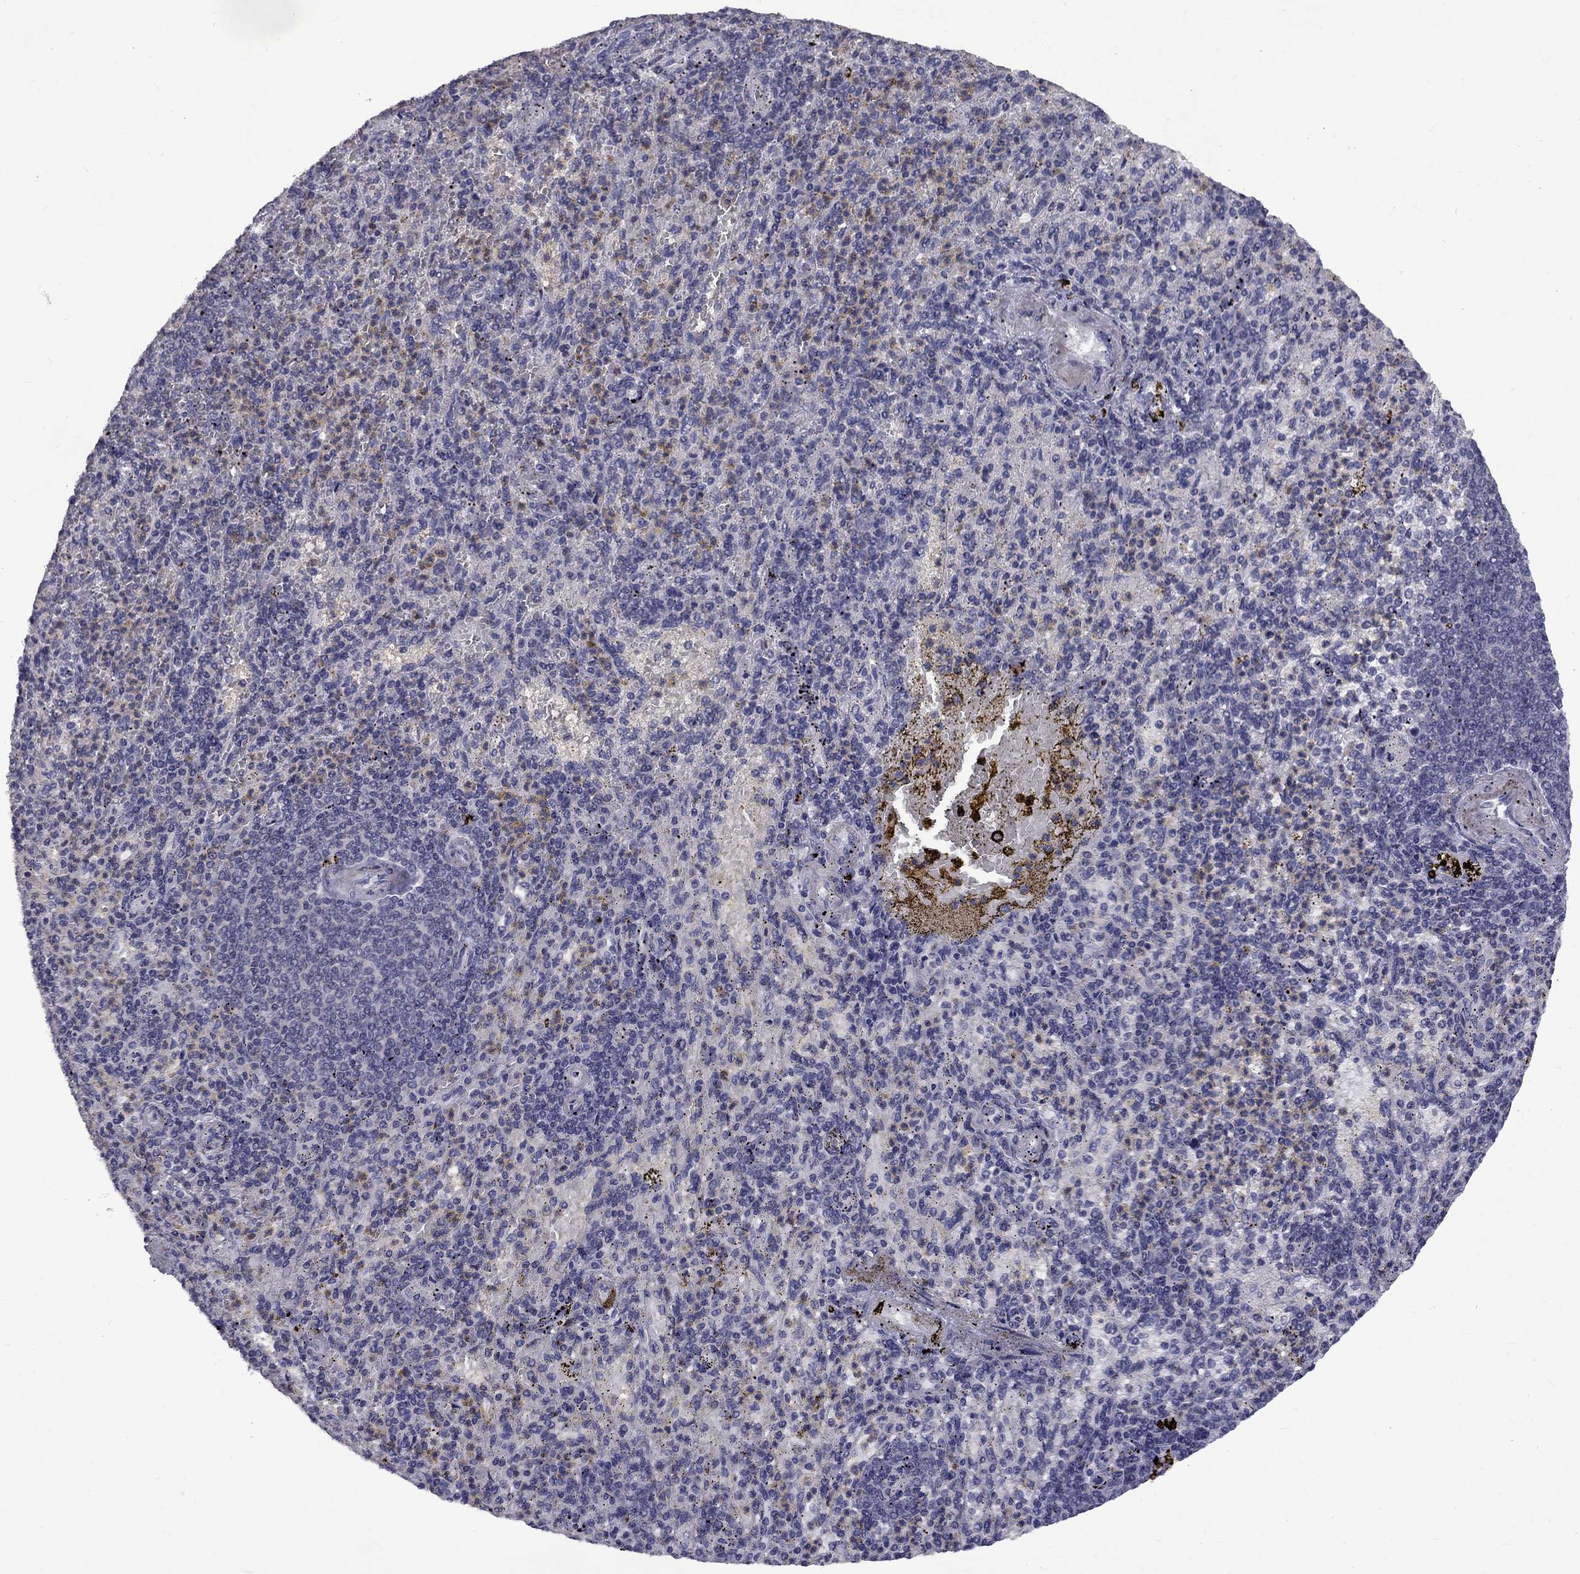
{"staining": {"intensity": "negative", "quantity": "none", "location": "none"}, "tissue": "spleen", "cell_type": "Cells in red pulp", "image_type": "normal", "snomed": [{"axis": "morphology", "description": "Normal tissue, NOS"}, {"axis": "topography", "description": "Spleen"}], "caption": "DAB immunohistochemical staining of benign human spleen displays no significant expression in cells in red pulp. (DAB immunohistochemistry, high magnification).", "gene": "SNTA1", "patient": {"sex": "female", "age": 74}}